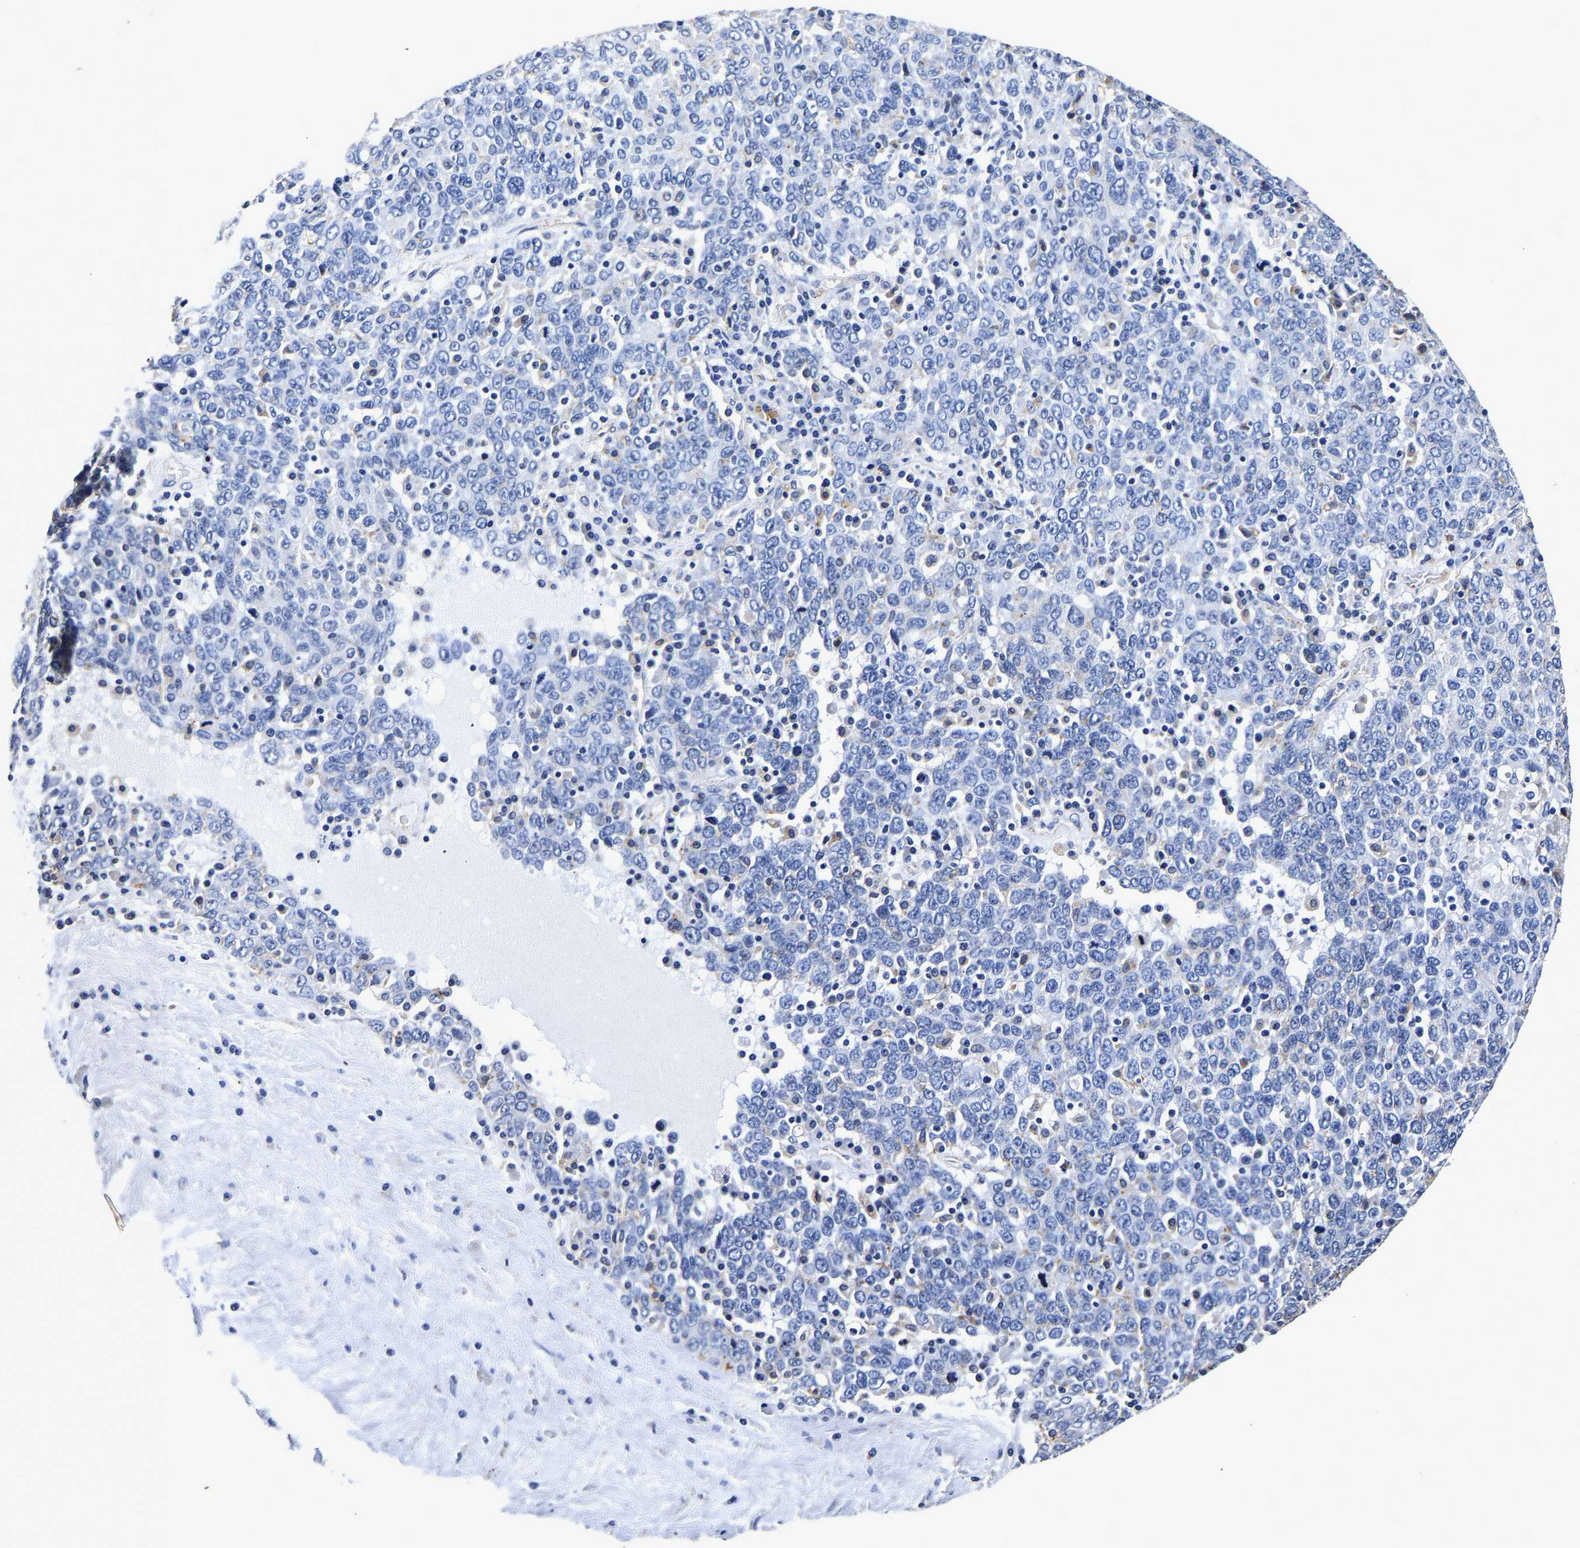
{"staining": {"intensity": "negative", "quantity": "none", "location": "none"}, "tissue": "ovarian cancer", "cell_type": "Tumor cells", "image_type": "cancer", "snomed": [{"axis": "morphology", "description": "Carcinoma, endometroid"}, {"axis": "topography", "description": "Ovary"}], "caption": "The micrograph exhibits no significant expression in tumor cells of ovarian endometroid carcinoma.", "gene": "GRN", "patient": {"sex": "female", "age": 62}}